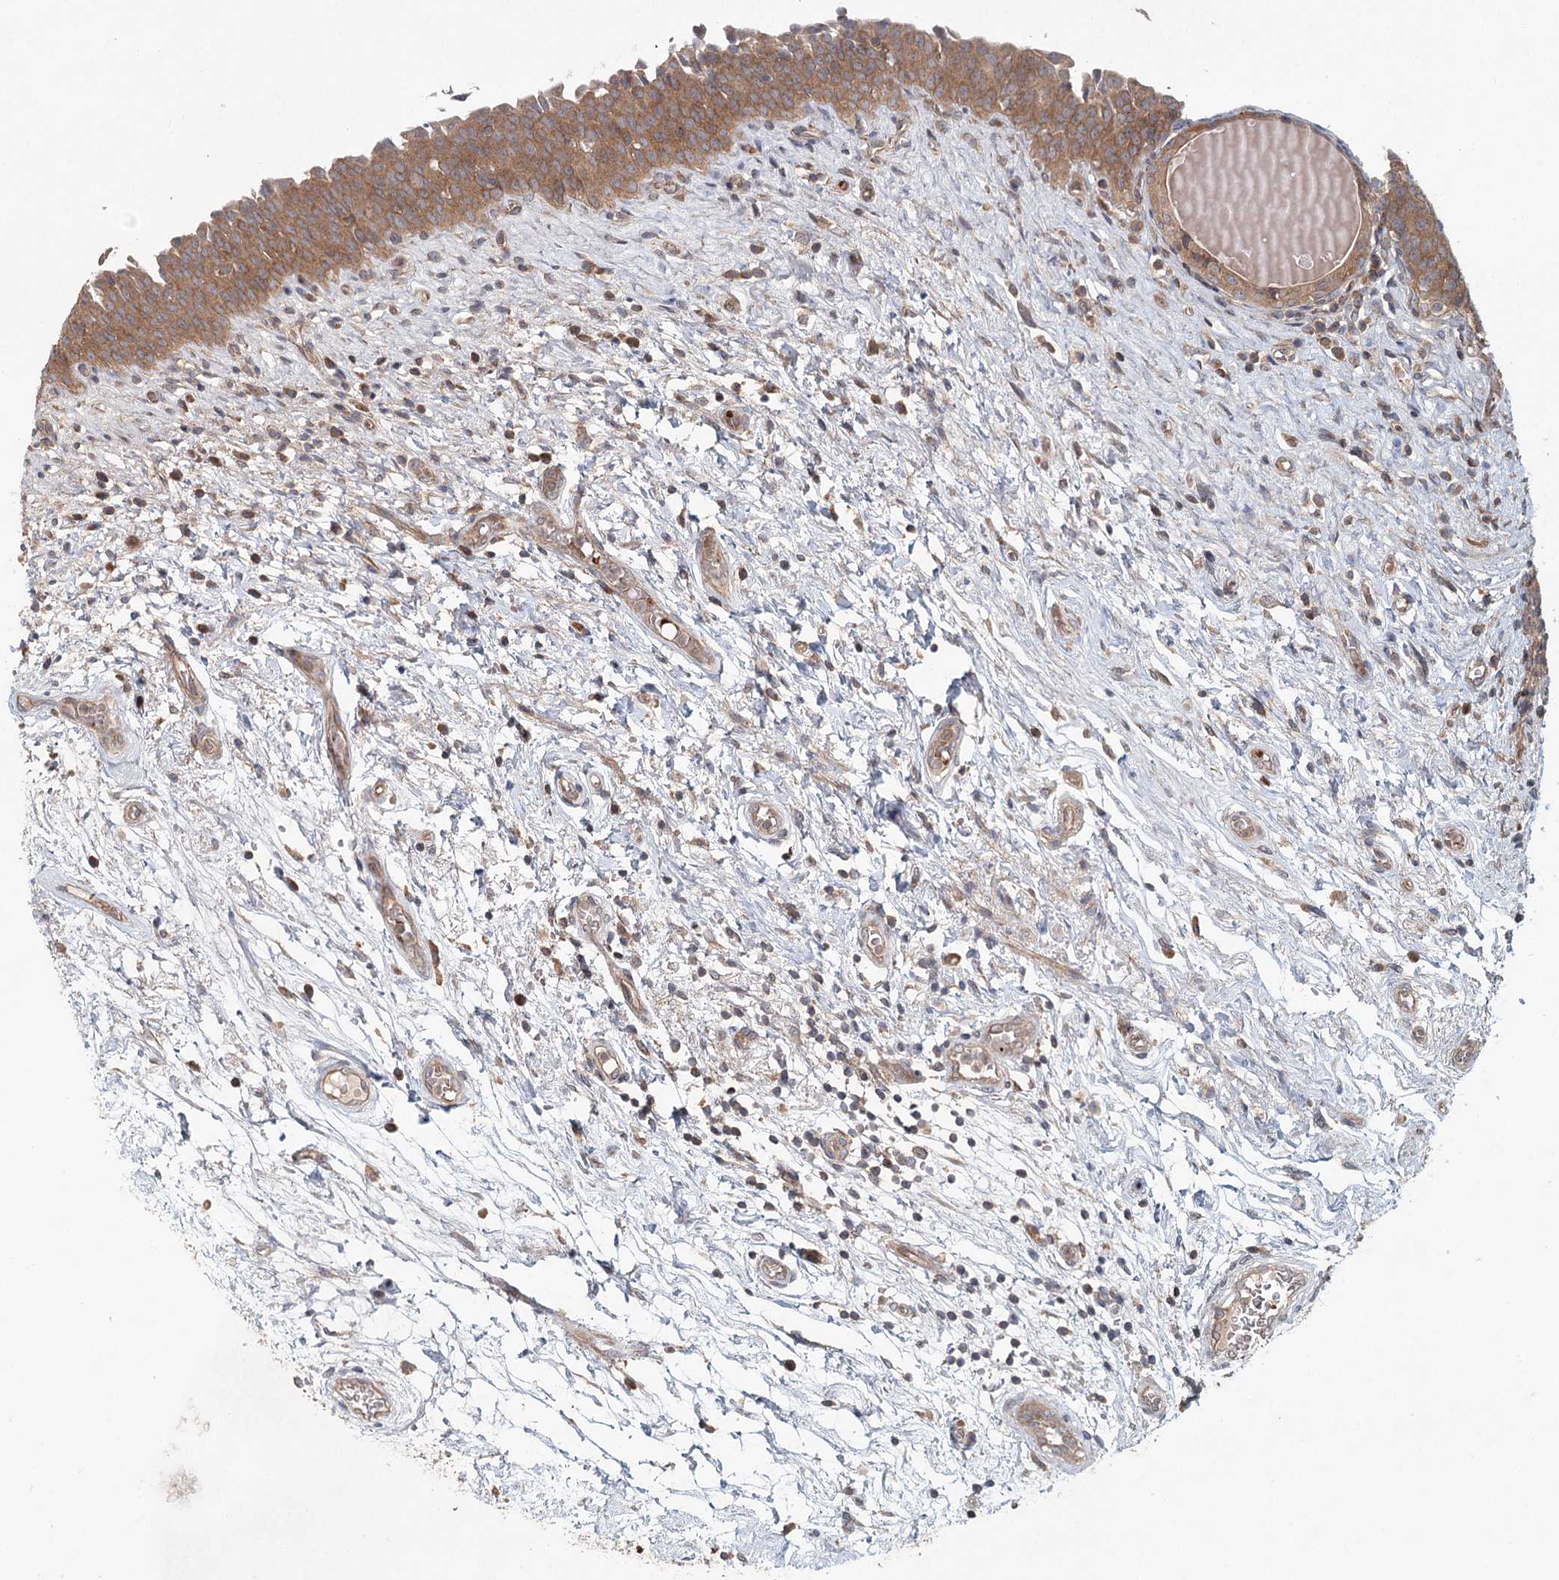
{"staining": {"intensity": "moderate", "quantity": ">75%", "location": "cytoplasmic/membranous"}, "tissue": "urinary bladder", "cell_type": "Urothelial cells", "image_type": "normal", "snomed": [{"axis": "morphology", "description": "Normal tissue, NOS"}, {"axis": "topography", "description": "Urinary bladder"}], "caption": "High-magnification brightfield microscopy of unremarkable urinary bladder stained with DAB (brown) and counterstained with hematoxylin (blue). urothelial cells exhibit moderate cytoplasmic/membranous staining is present in about>75% of cells. The protein is shown in brown color, while the nuclei are stained blue.", "gene": "ENSG00000273217", "patient": {"sex": "male", "age": 83}}